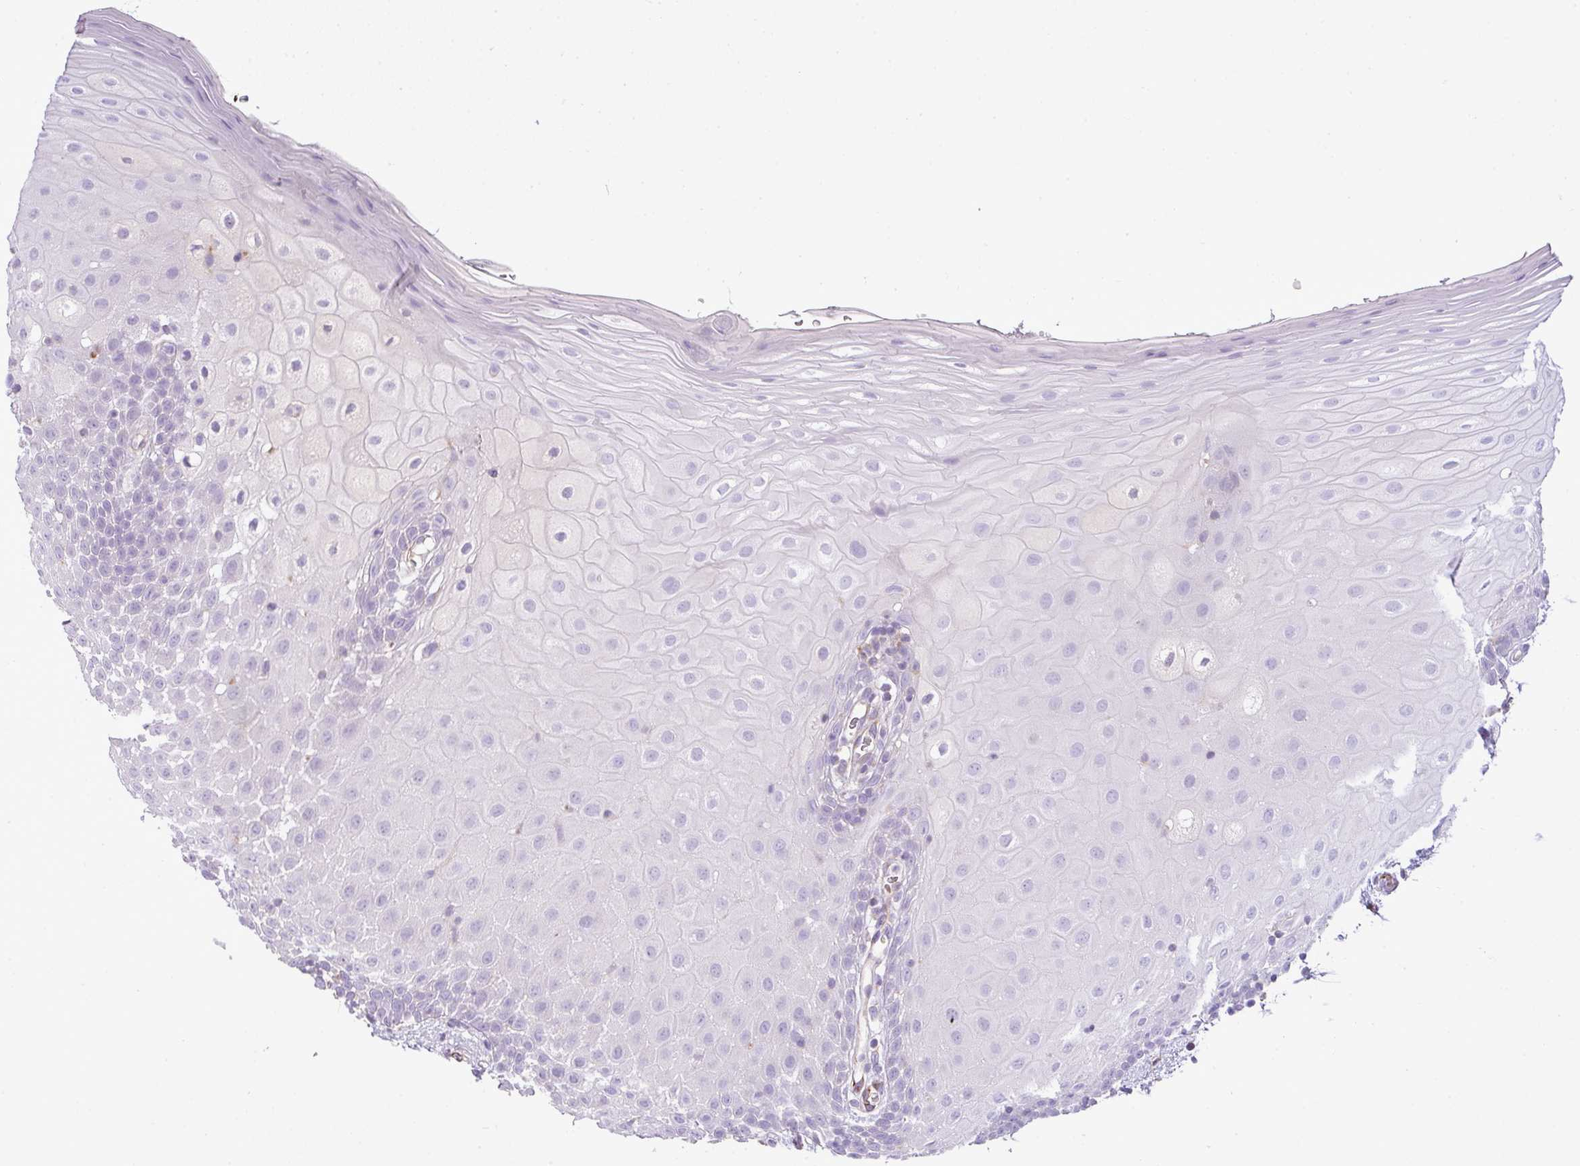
{"staining": {"intensity": "negative", "quantity": "none", "location": "none"}, "tissue": "oral mucosa", "cell_type": "Squamous epithelial cells", "image_type": "normal", "snomed": [{"axis": "morphology", "description": "Normal tissue, NOS"}, {"axis": "morphology", "description": "Squamous cell carcinoma, NOS"}, {"axis": "topography", "description": "Oral tissue"}, {"axis": "topography", "description": "Tounge, NOS"}, {"axis": "topography", "description": "Head-Neck"}], "caption": "The photomicrograph reveals no staining of squamous epithelial cells in normal oral mucosa. Brightfield microscopy of IHC stained with DAB (3,3'-diaminobenzidine) (brown) and hematoxylin (blue), captured at high magnification.", "gene": "ENSG00000273748", "patient": {"sex": "male", "age": 76}}